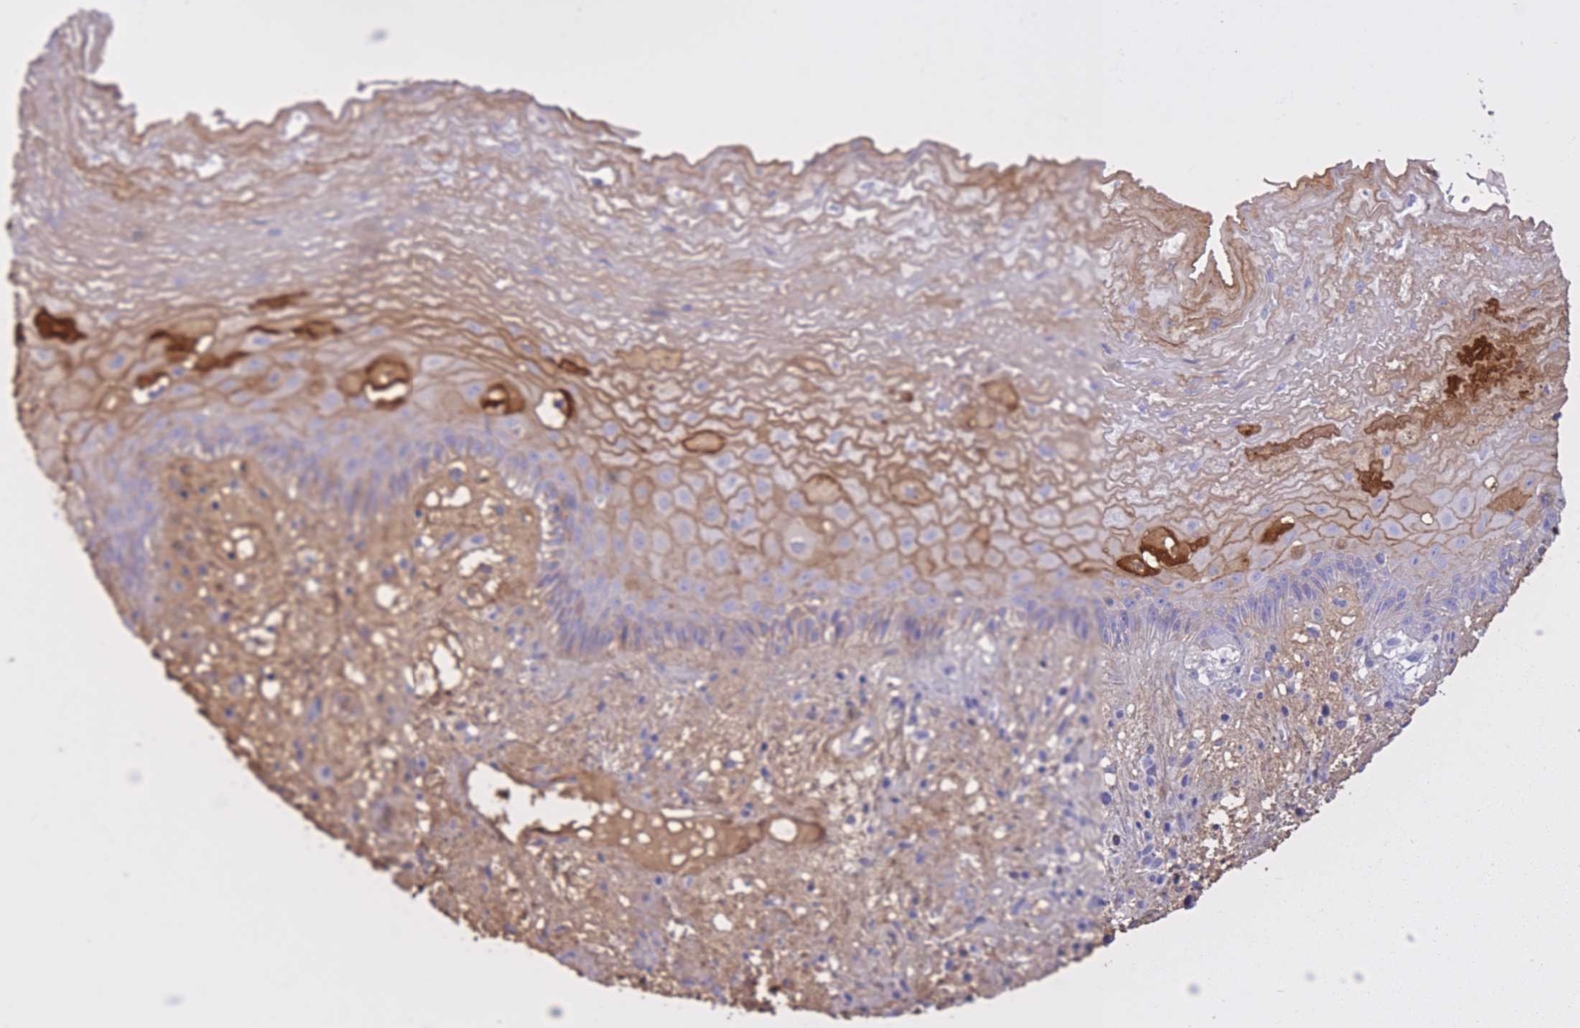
{"staining": {"intensity": "strong", "quantity": "<25%", "location": "cytoplasmic/membranous"}, "tissue": "esophagus", "cell_type": "Squamous epithelial cells", "image_type": "normal", "snomed": [{"axis": "morphology", "description": "Normal tissue, NOS"}, {"axis": "topography", "description": "Esophagus"}], "caption": "The image demonstrates a brown stain indicating the presence of a protein in the cytoplasmic/membranous of squamous epithelial cells in esophagus.", "gene": "AP3S1", "patient": {"sex": "male", "age": 60}}